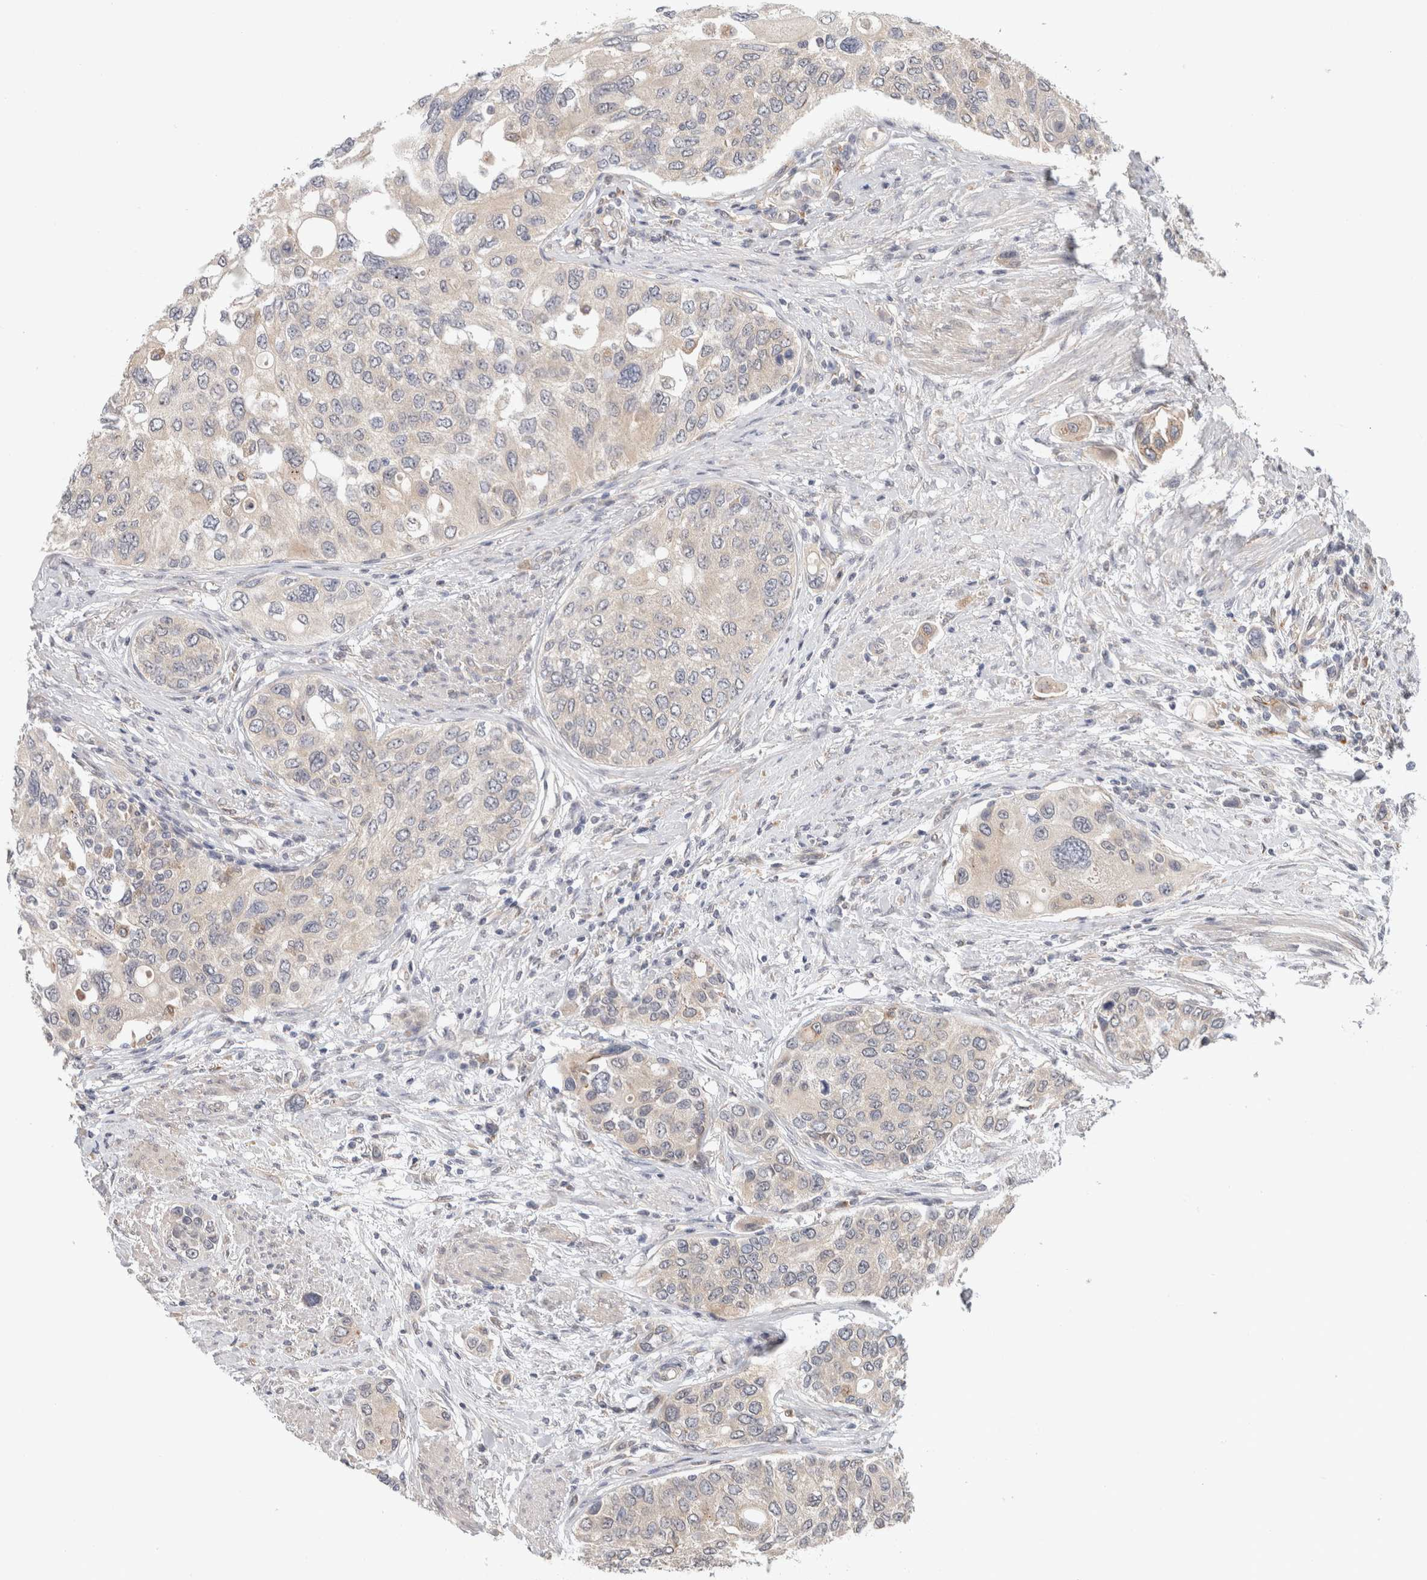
{"staining": {"intensity": "weak", "quantity": "<25%", "location": "cytoplasmic/membranous"}, "tissue": "urothelial cancer", "cell_type": "Tumor cells", "image_type": "cancer", "snomed": [{"axis": "morphology", "description": "Urothelial carcinoma, High grade"}, {"axis": "topography", "description": "Urinary bladder"}], "caption": "DAB immunohistochemical staining of urothelial carcinoma (high-grade) reveals no significant expression in tumor cells.", "gene": "SGK1", "patient": {"sex": "female", "age": 56}}